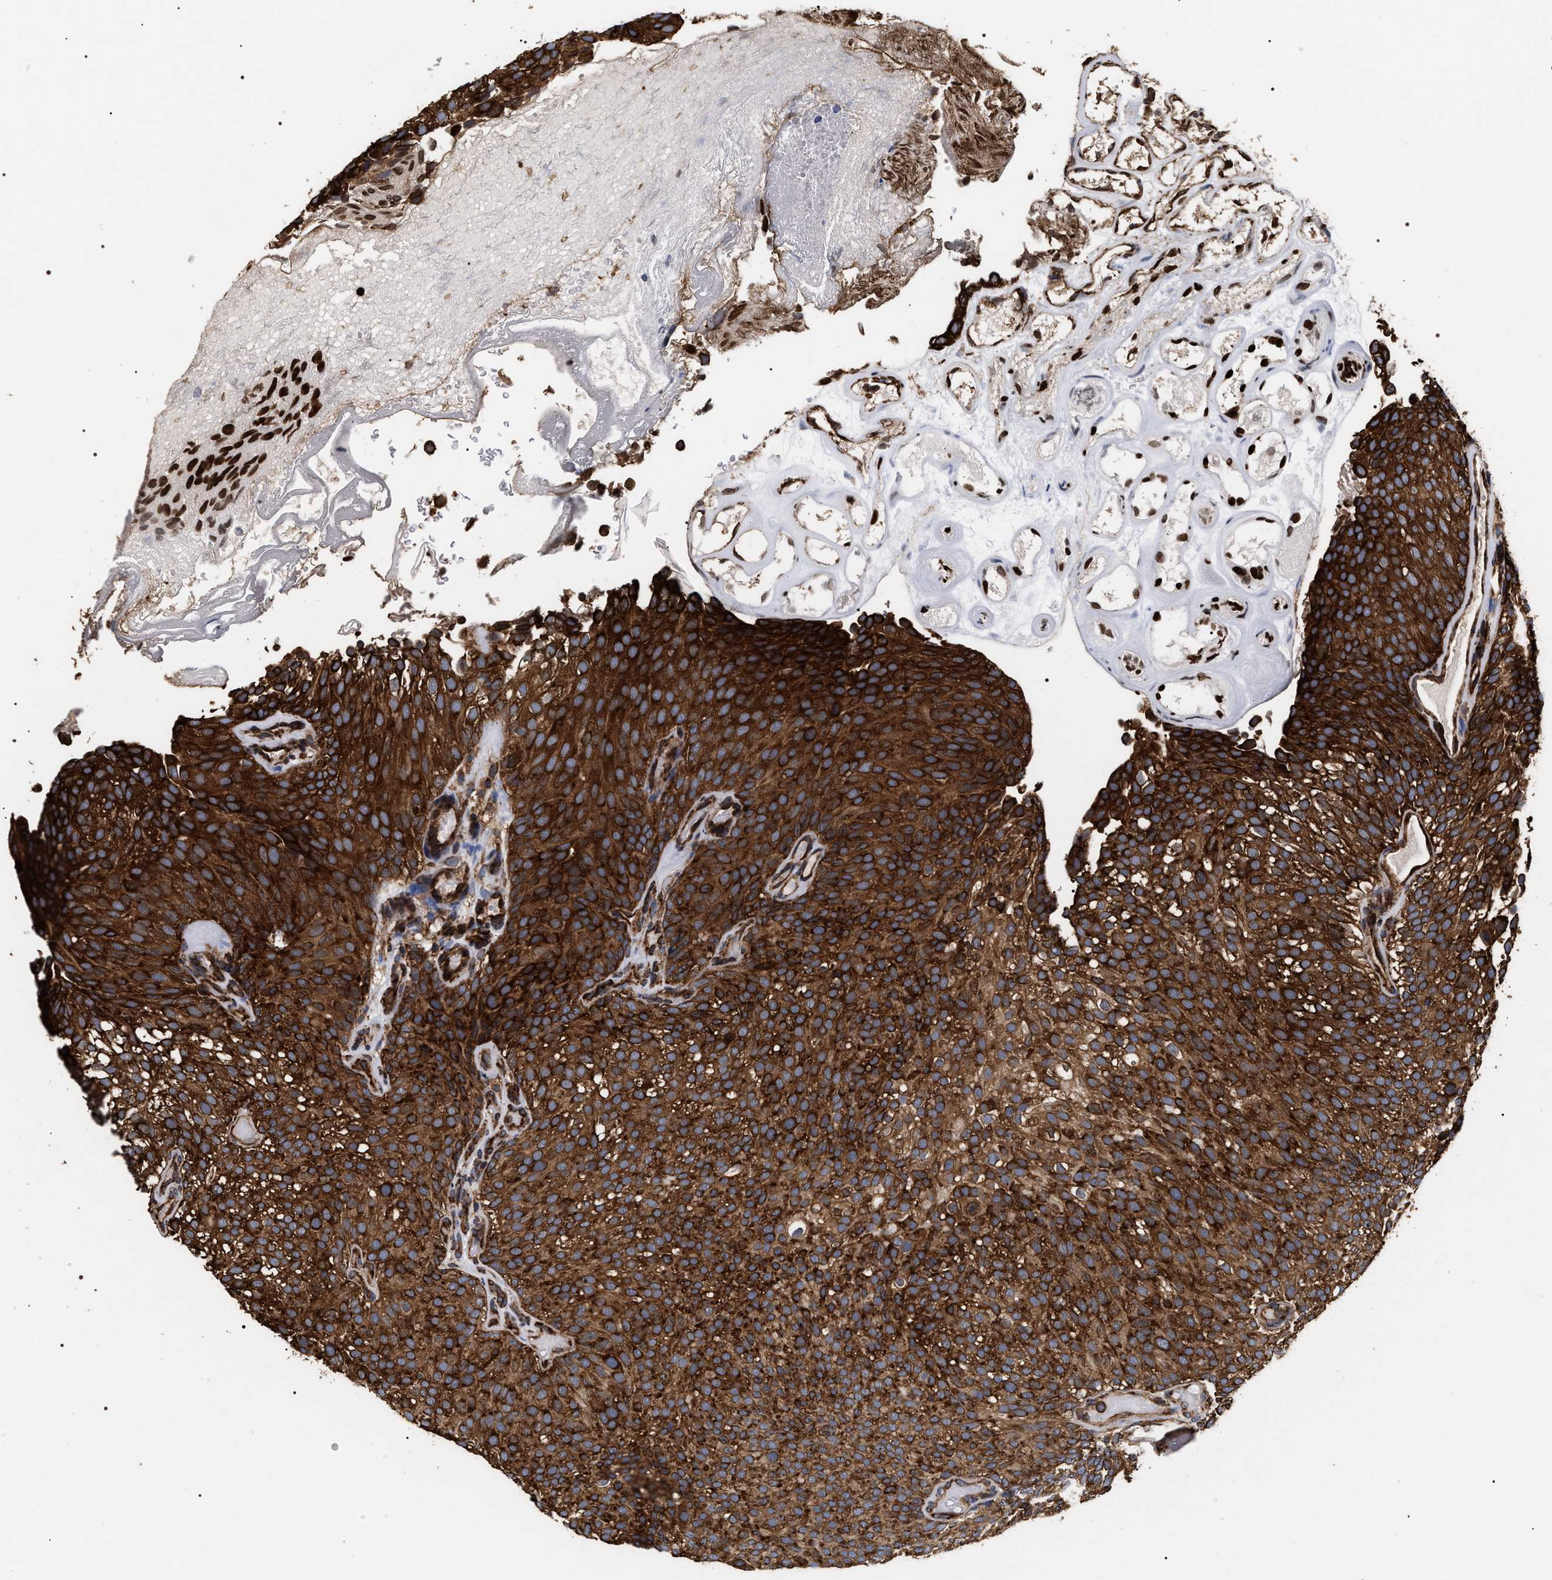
{"staining": {"intensity": "strong", "quantity": ">75%", "location": "cytoplasmic/membranous"}, "tissue": "urothelial cancer", "cell_type": "Tumor cells", "image_type": "cancer", "snomed": [{"axis": "morphology", "description": "Urothelial carcinoma, Low grade"}, {"axis": "topography", "description": "Urinary bladder"}], "caption": "Urothelial cancer stained with a brown dye reveals strong cytoplasmic/membranous positive positivity in about >75% of tumor cells.", "gene": "SERBP1", "patient": {"sex": "male", "age": 78}}